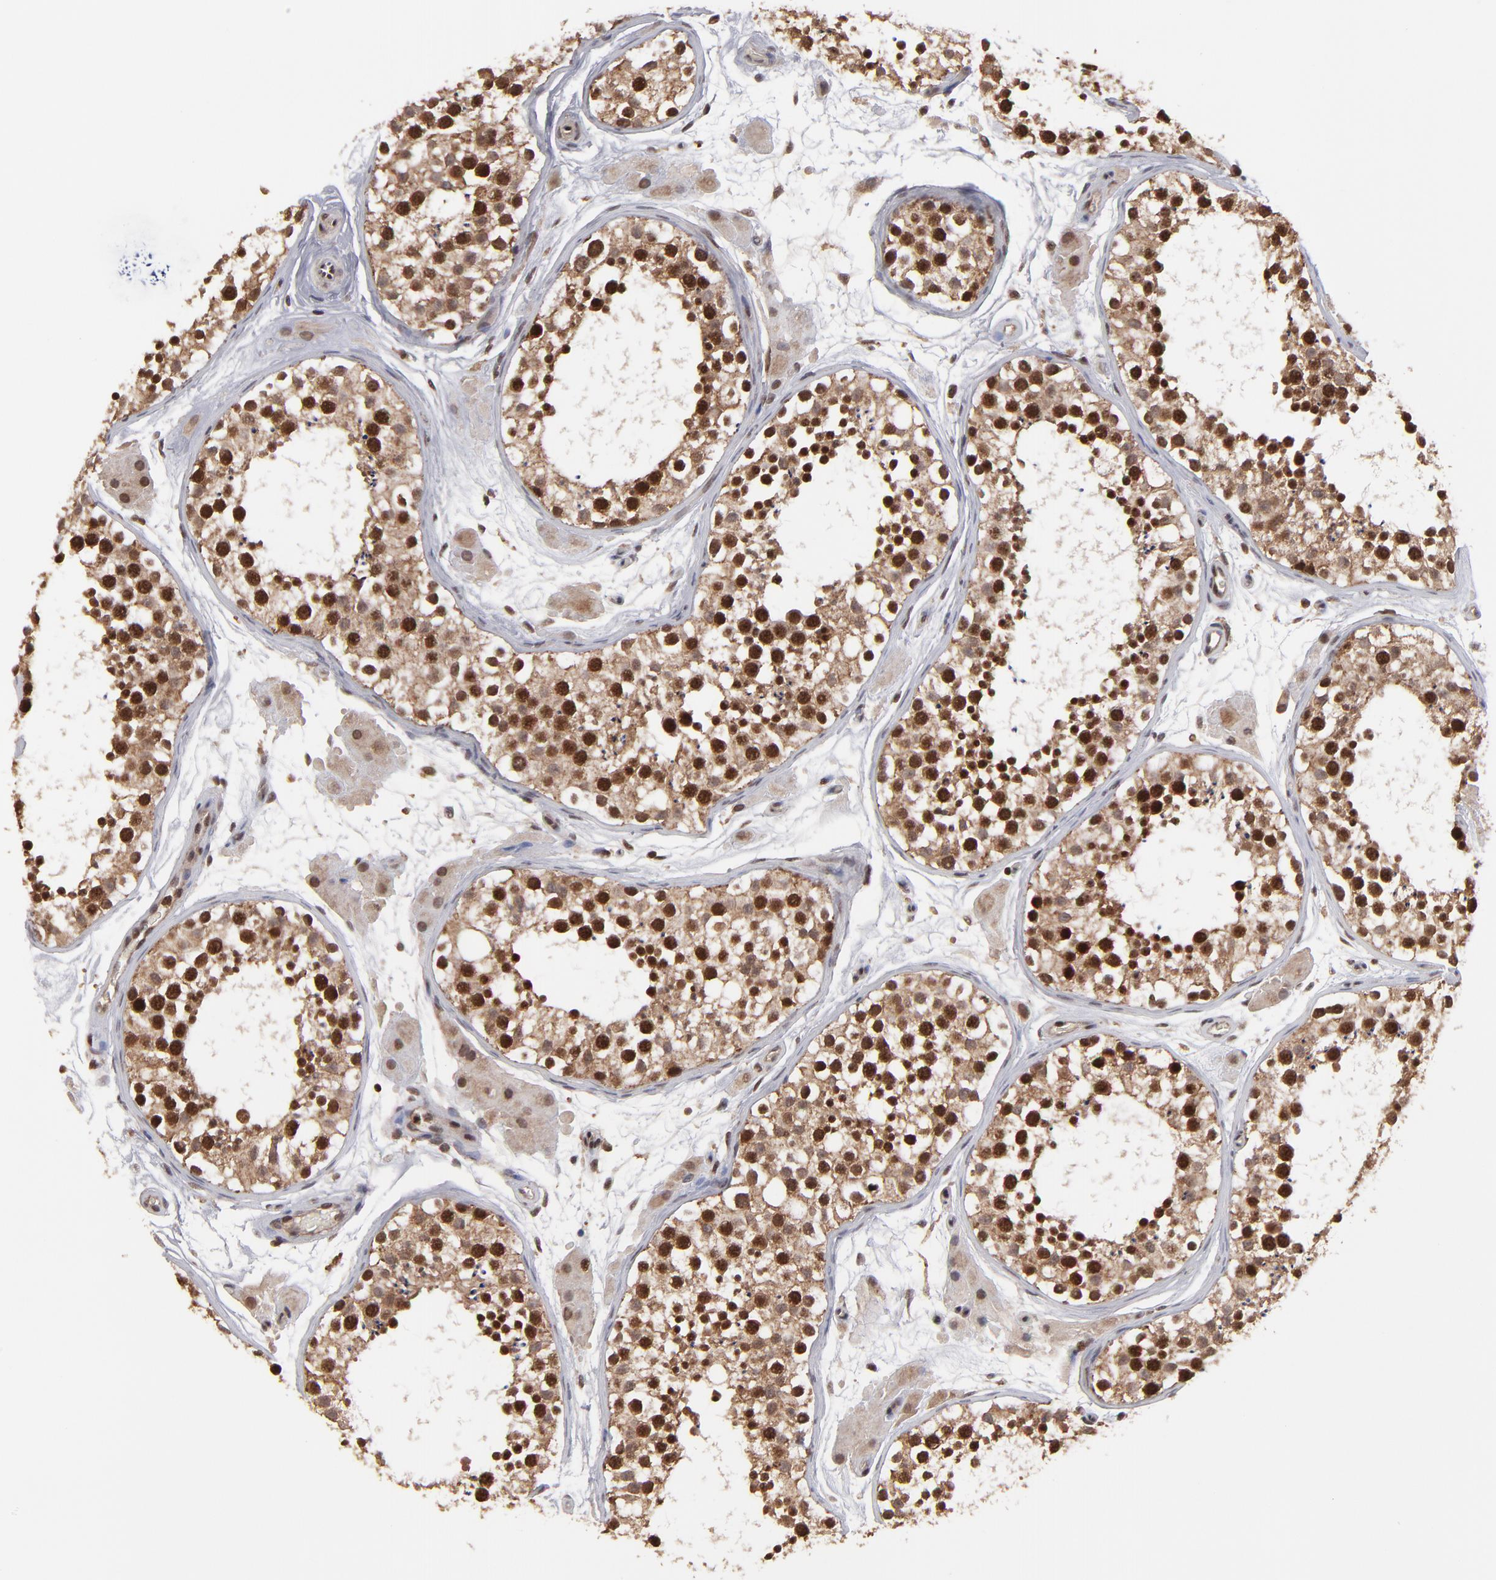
{"staining": {"intensity": "strong", "quantity": ">75%", "location": "cytoplasmic/membranous,nuclear"}, "tissue": "testis", "cell_type": "Cells in seminiferous ducts", "image_type": "normal", "snomed": [{"axis": "morphology", "description": "Normal tissue, NOS"}, {"axis": "topography", "description": "Testis"}], "caption": "Human testis stained for a protein (brown) reveals strong cytoplasmic/membranous,nuclear positive expression in approximately >75% of cells in seminiferous ducts.", "gene": "RGS6", "patient": {"sex": "male", "age": 29}}